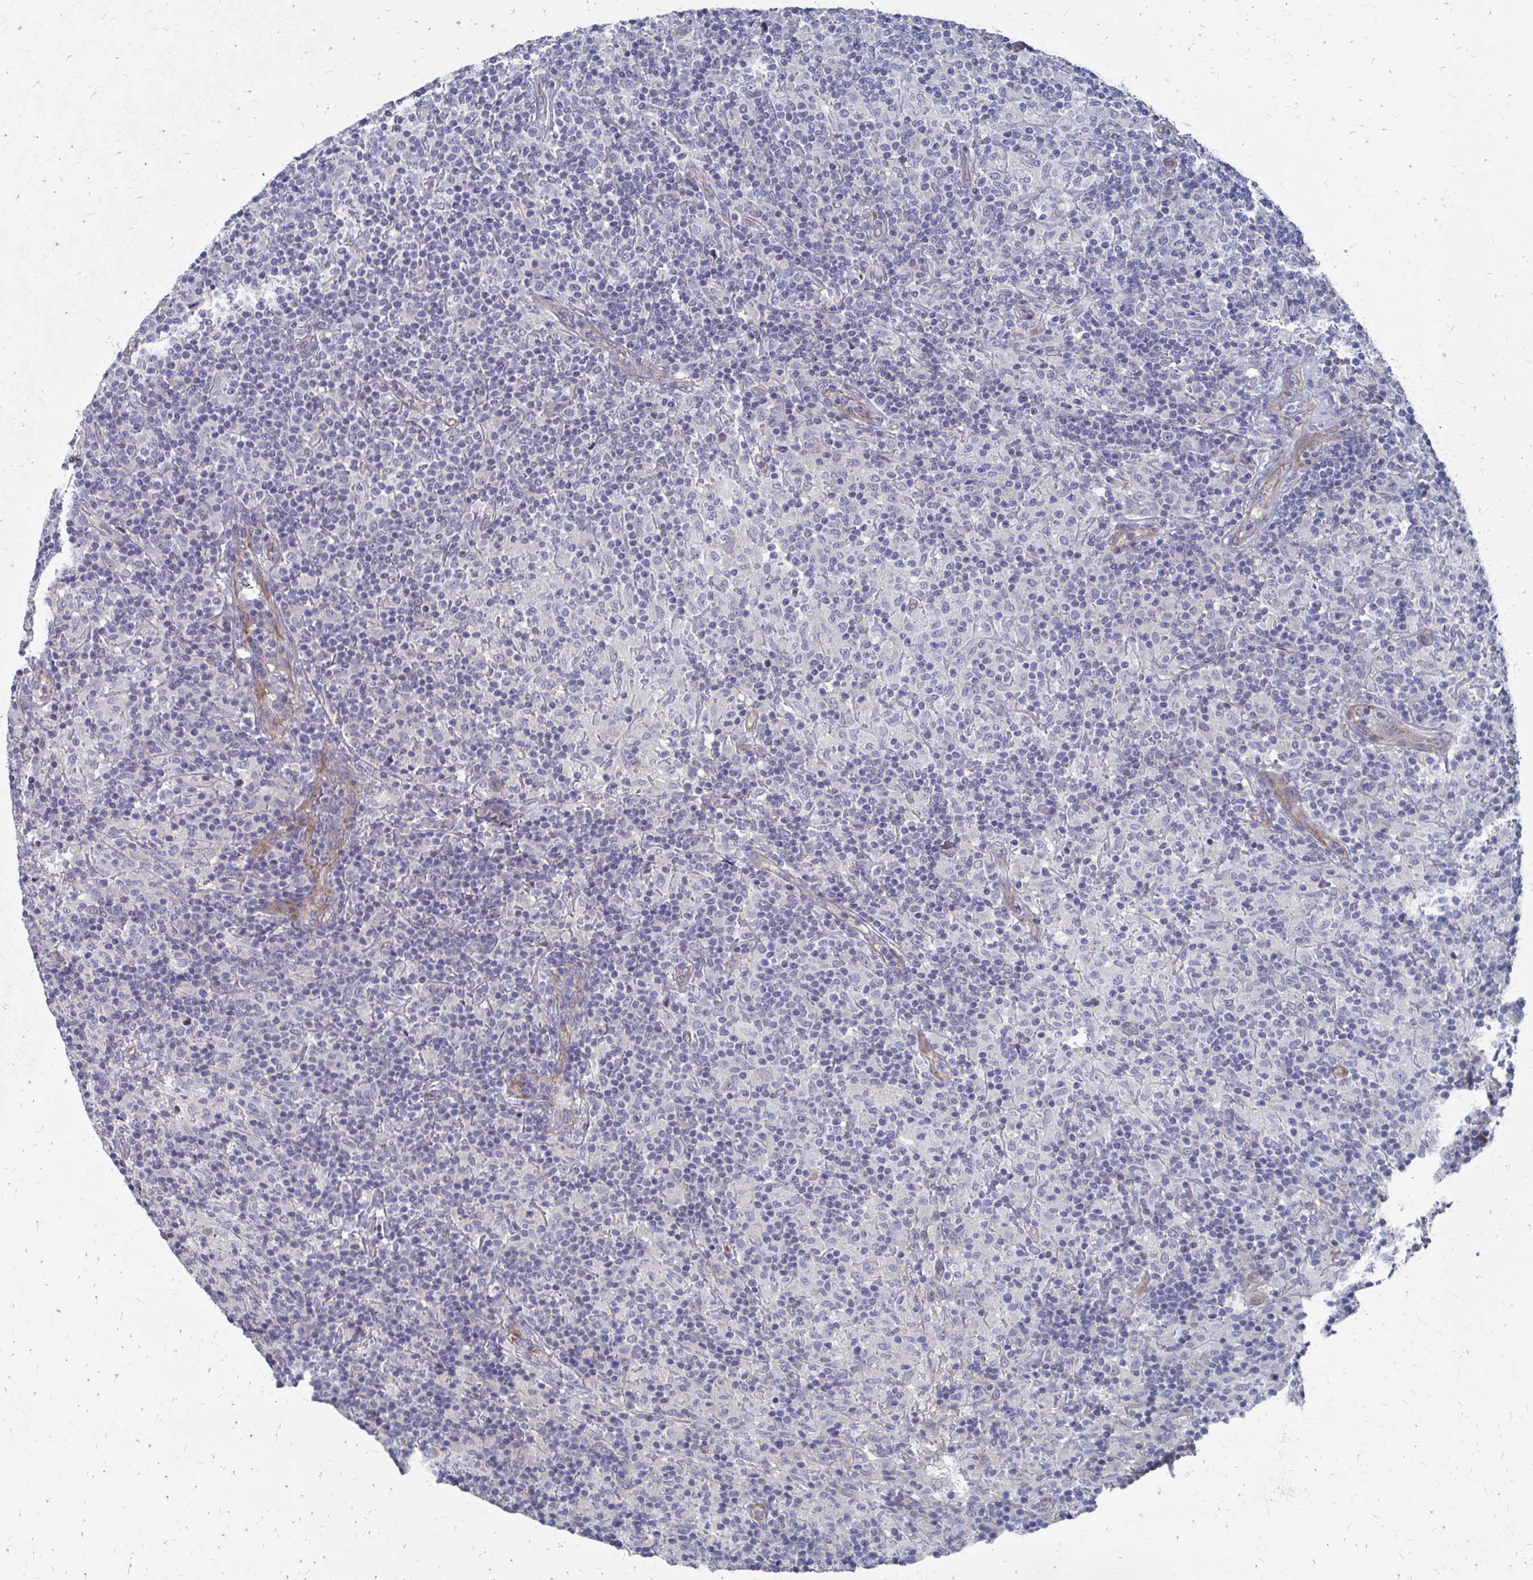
{"staining": {"intensity": "negative", "quantity": "none", "location": "none"}, "tissue": "lymphoma", "cell_type": "Tumor cells", "image_type": "cancer", "snomed": [{"axis": "morphology", "description": "Hodgkin's disease, NOS"}, {"axis": "topography", "description": "Lymph node"}], "caption": "An image of human Hodgkin's disease is negative for staining in tumor cells.", "gene": "PLEKHG7", "patient": {"sex": "male", "age": 70}}